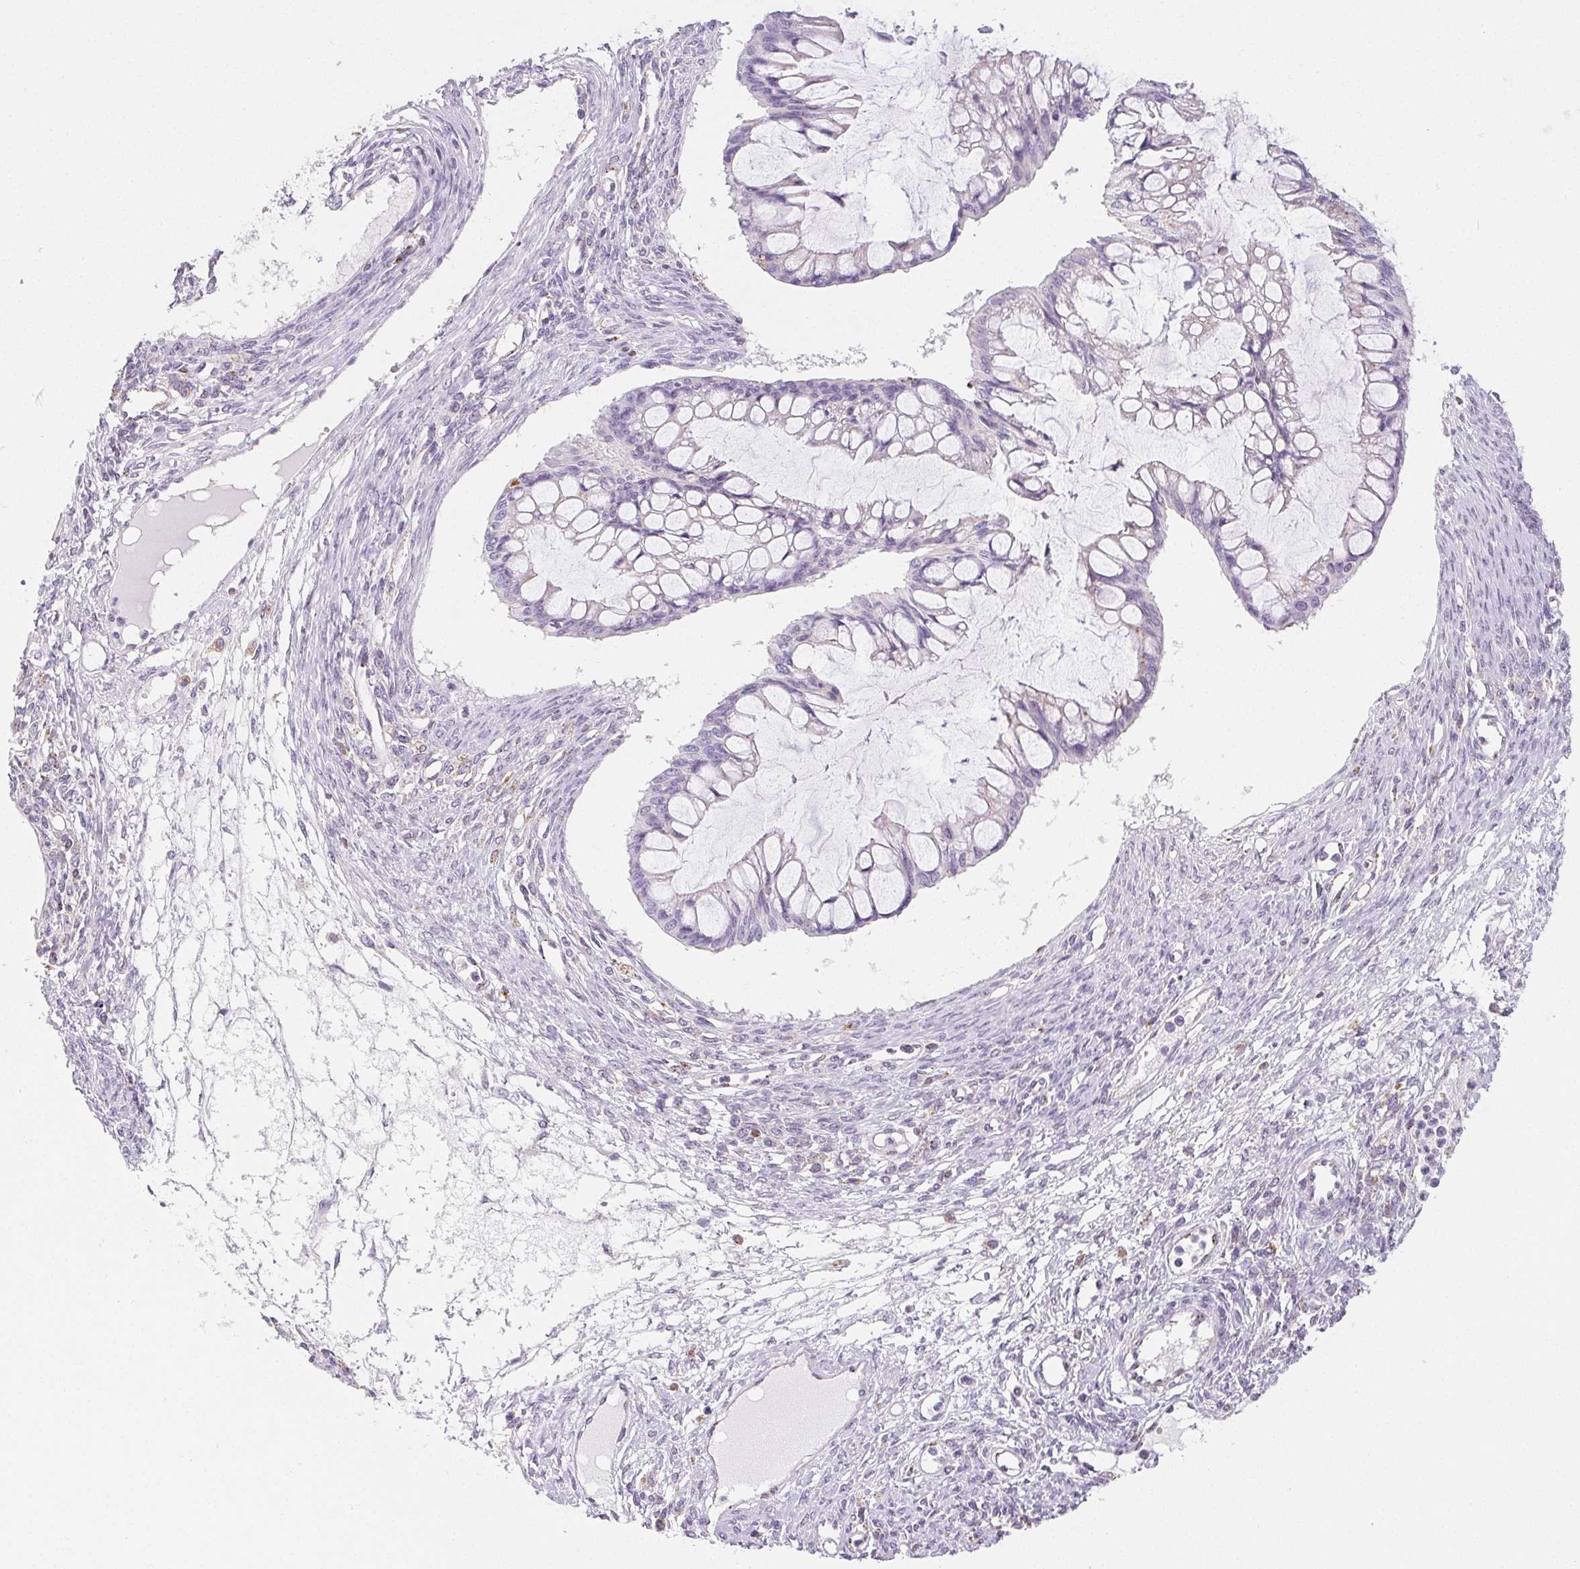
{"staining": {"intensity": "negative", "quantity": "none", "location": "none"}, "tissue": "ovarian cancer", "cell_type": "Tumor cells", "image_type": "cancer", "snomed": [{"axis": "morphology", "description": "Cystadenocarcinoma, mucinous, NOS"}, {"axis": "topography", "description": "Ovary"}], "caption": "This is an immunohistochemistry (IHC) histopathology image of human ovarian mucinous cystadenocarcinoma. There is no staining in tumor cells.", "gene": "LIPA", "patient": {"sex": "female", "age": 73}}